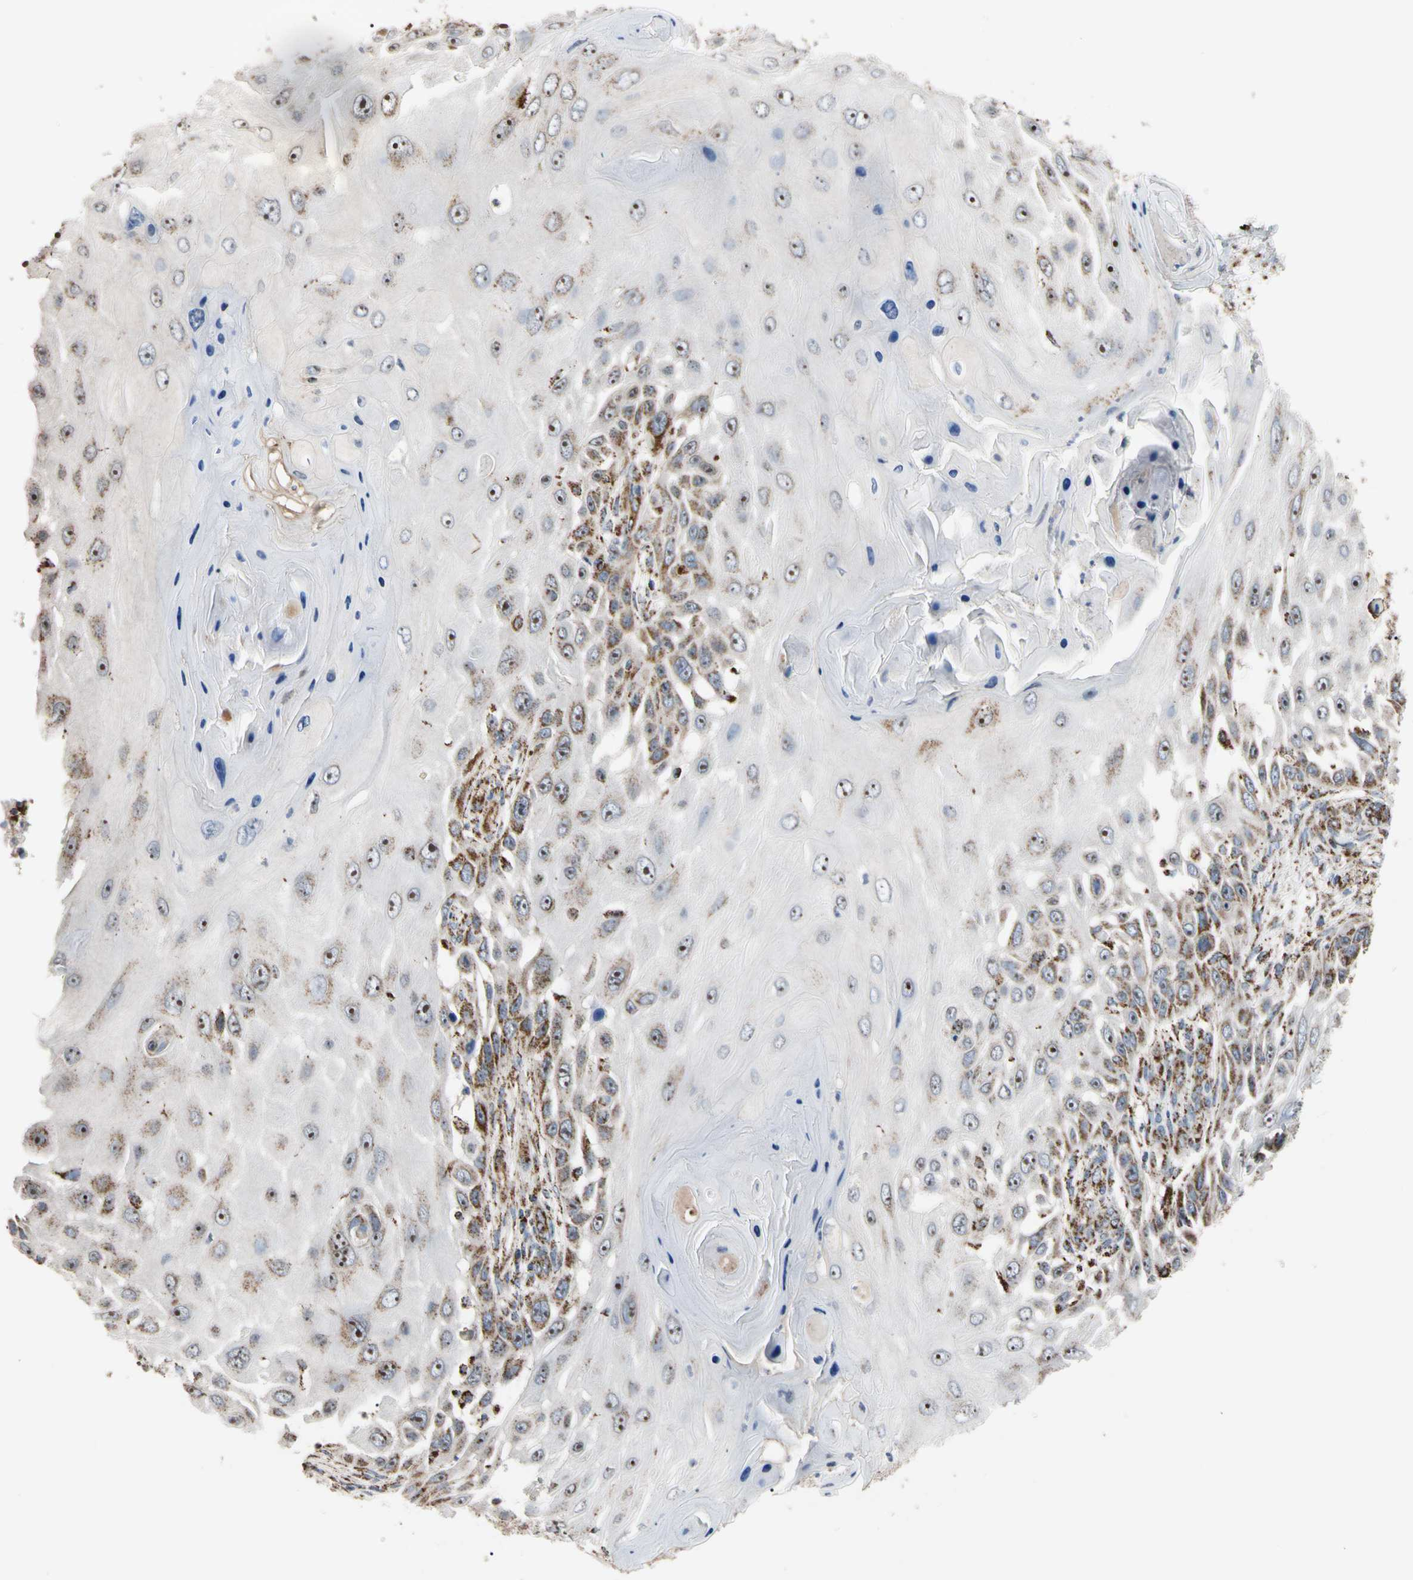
{"staining": {"intensity": "strong", "quantity": ">75%", "location": "cytoplasmic/membranous,nuclear"}, "tissue": "skin cancer", "cell_type": "Tumor cells", "image_type": "cancer", "snomed": [{"axis": "morphology", "description": "Squamous cell carcinoma, NOS"}, {"axis": "topography", "description": "Skin"}], "caption": "Immunohistochemistry micrograph of human skin cancer (squamous cell carcinoma) stained for a protein (brown), which exhibits high levels of strong cytoplasmic/membranous and nuclear expression in about >75% of tumor cells.", "gene": "FAM110B", "patient": {"sex": "female", "age": 44}}